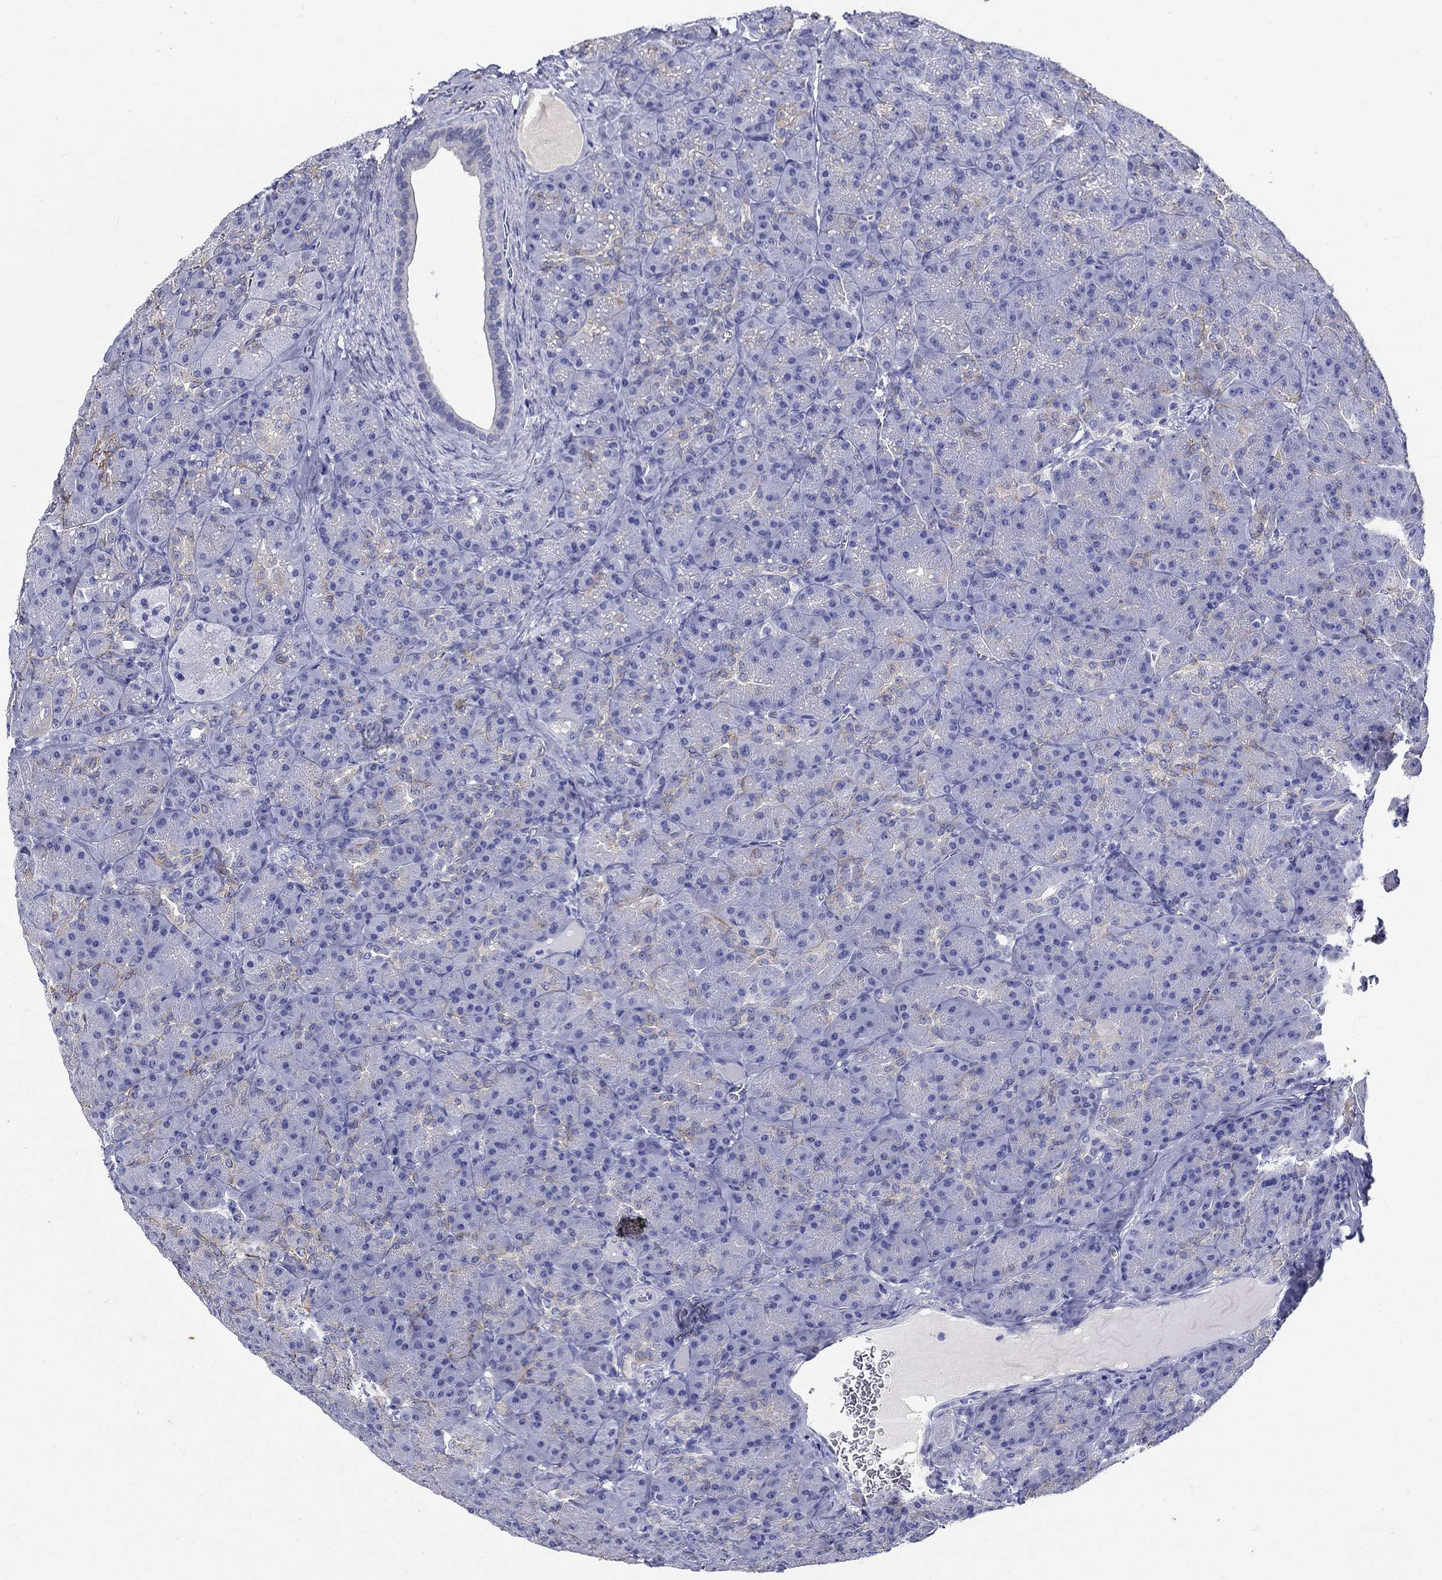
{"staining": {"intensity": "weak", "quantity": "<25%", "location": "cytoplasmic/membranous"}, "tissue": "pancreas", "cell_type": "Exocrine glandular cells", "image_type": "normal", "snomed": [{"axis": "morphology", "description": "Normal tissue, NOS"}, {"axis": "topography", "description": "Pancreas"}], "caption": "Exocrine glandular cells are negative for protein expression in normal human pancreas. (DAB IHC visualized using brightfield microscopy, high magnification).", "gene": "SLC30A3", "patient": {"sex": "male", "age": 57}}